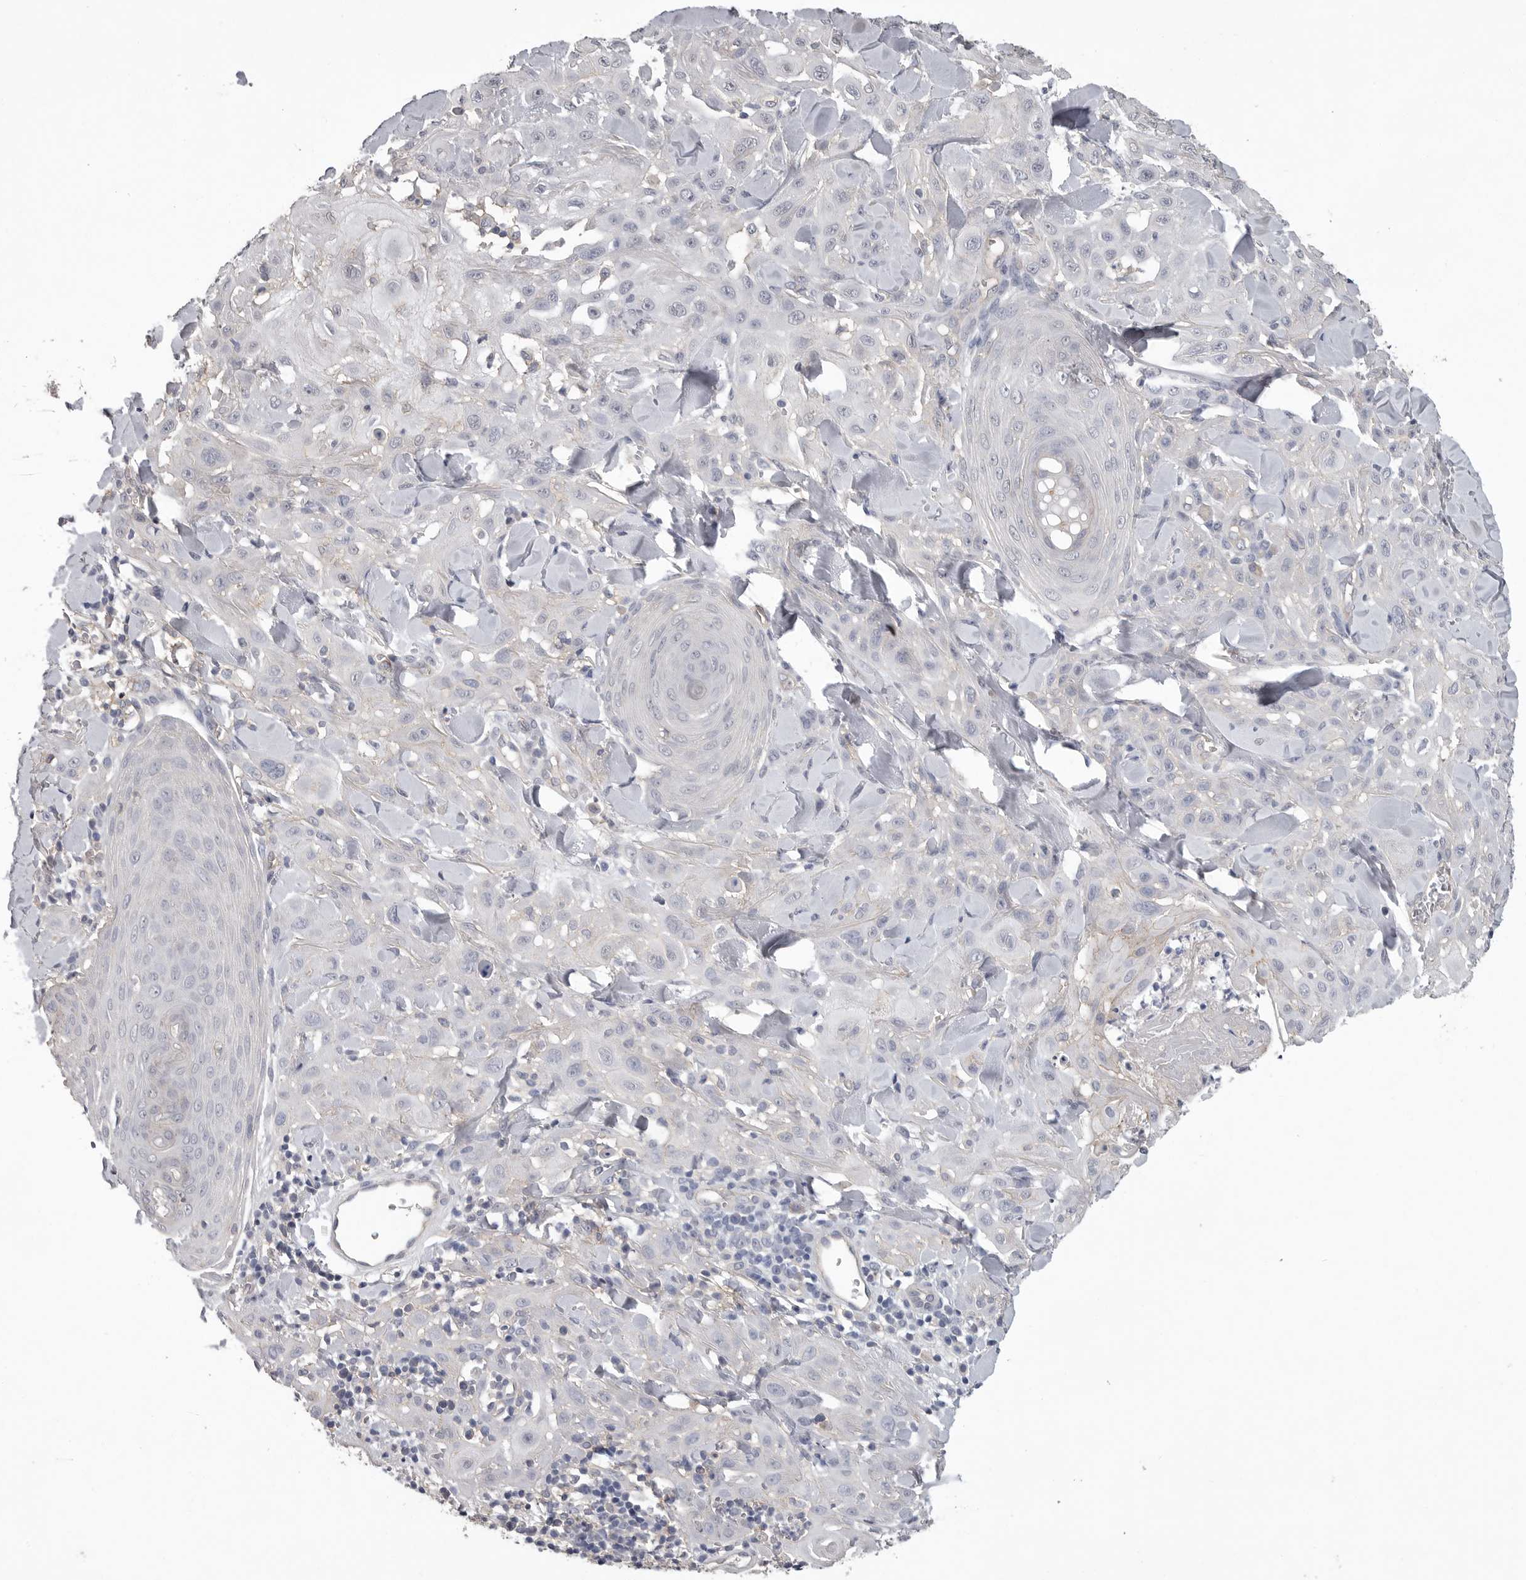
{"staining": {"intensity": "negative", "quantity": "none", "location": "none"}, "tissue": "skin cancer", "cell_type": "Tumor cells", "image_type": "cancer", "snomed": [{"axis": "morphology", "description": "Squamous cell carcinoma, NOS"}, {"axis": "topography", "description": "Skin"}], "caption": "Immunohistochemical staining of skin cancer (squamous cell carcinoma) reveals no significant positivity in tumor cells.", "gene": "NECTIN2", "patient": {"sex": "male", "age": 24}}